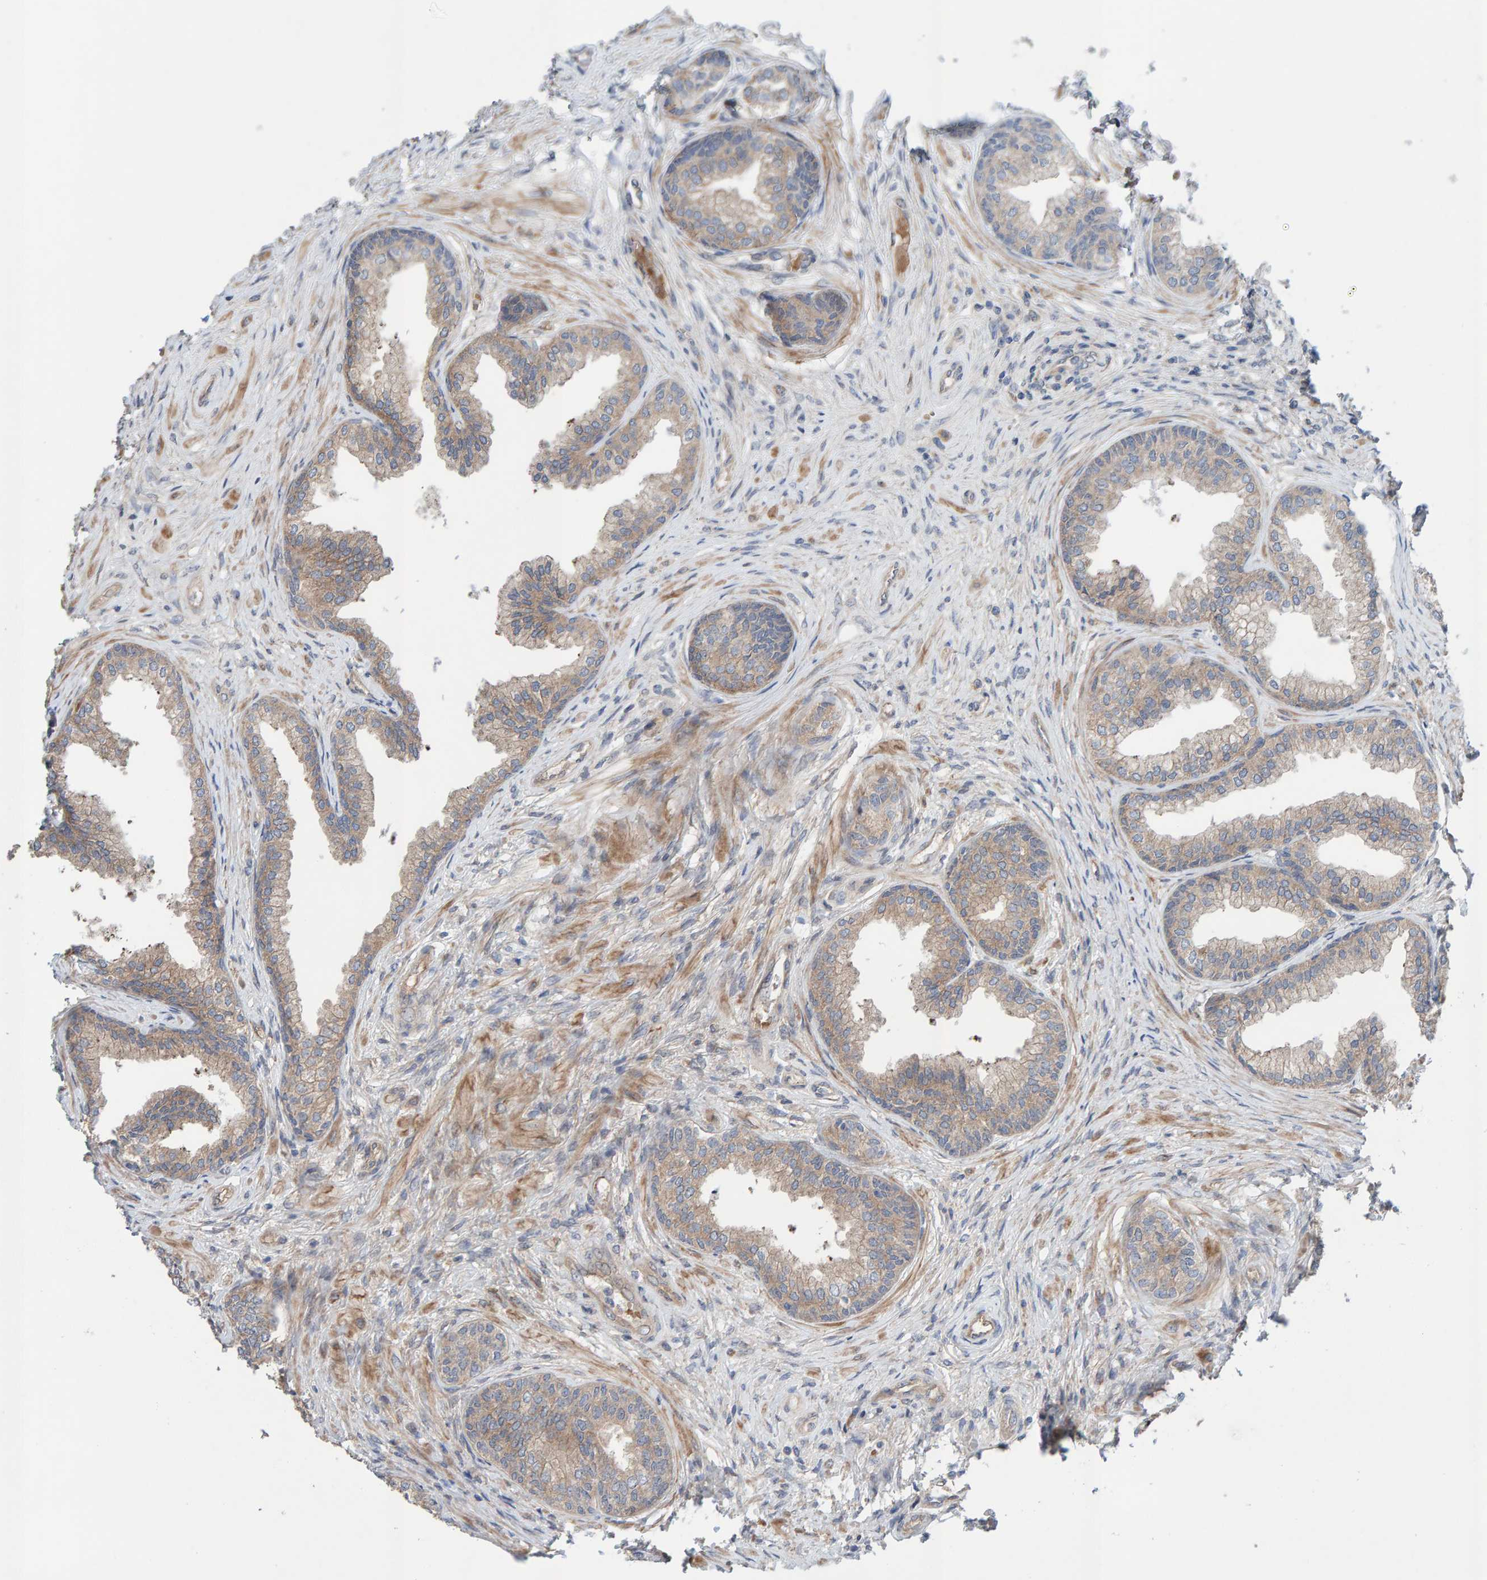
{"staining": {"intensity": "moderate", "quantity": ">75%", "location": "cytoplasmic/membranous"}, "tissue": "prostate", "cell_type": "Glandular cells", "image_type": "normal", "snomed": [{"axis": "morphology", "description": "Normal tissue, NOS"}, {"axis": "topography", "description": "Prostate"}], "caption": "This is an image of immunohistochemistry staining of benign prostate, which shows moderate expression in the cytoplasmic/membranous of glandular cells.", "gene": "LRSAM1", "patient": {"sex": "male", "age": 76}}